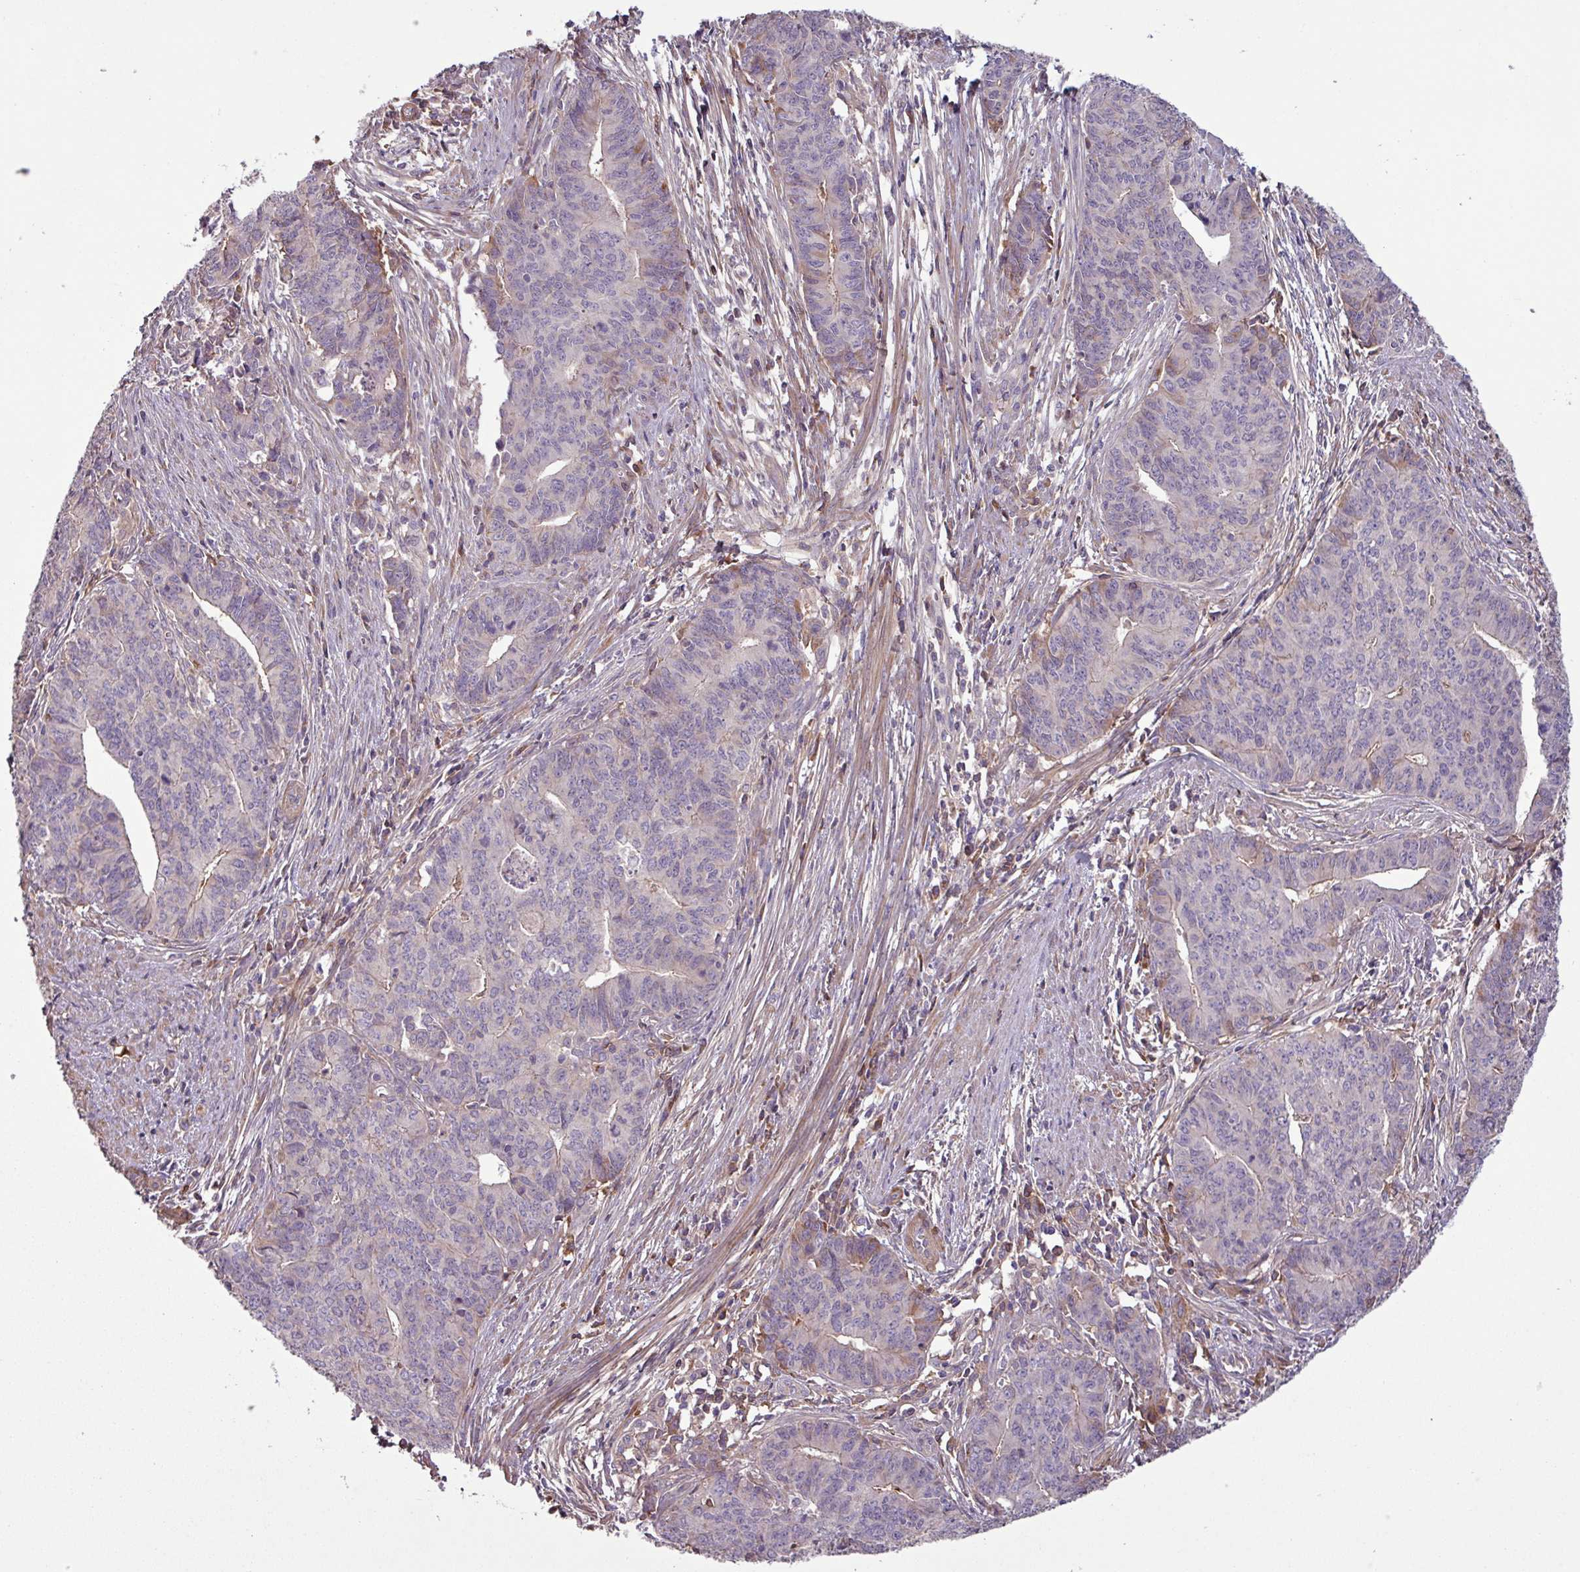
{"staining": {"intensity": "negative", "quantity": "none", "location": "none"}, "tissue": "endometrial cancer", "cell_type": "Tumor cells", "image_type": "cancer", "snomed": [{"axis": "morphology", "description": "Adenocarcinoma, NOS"}, {"axis": "topography", "description": "Endometrium"}], "caption": "This is an IHC micrograph of human endometrial cancer (adenocarcinoma). There is no expression in tumor cells.", "gene": "C4B", "patient": {"sex": "female", "age": 59}}